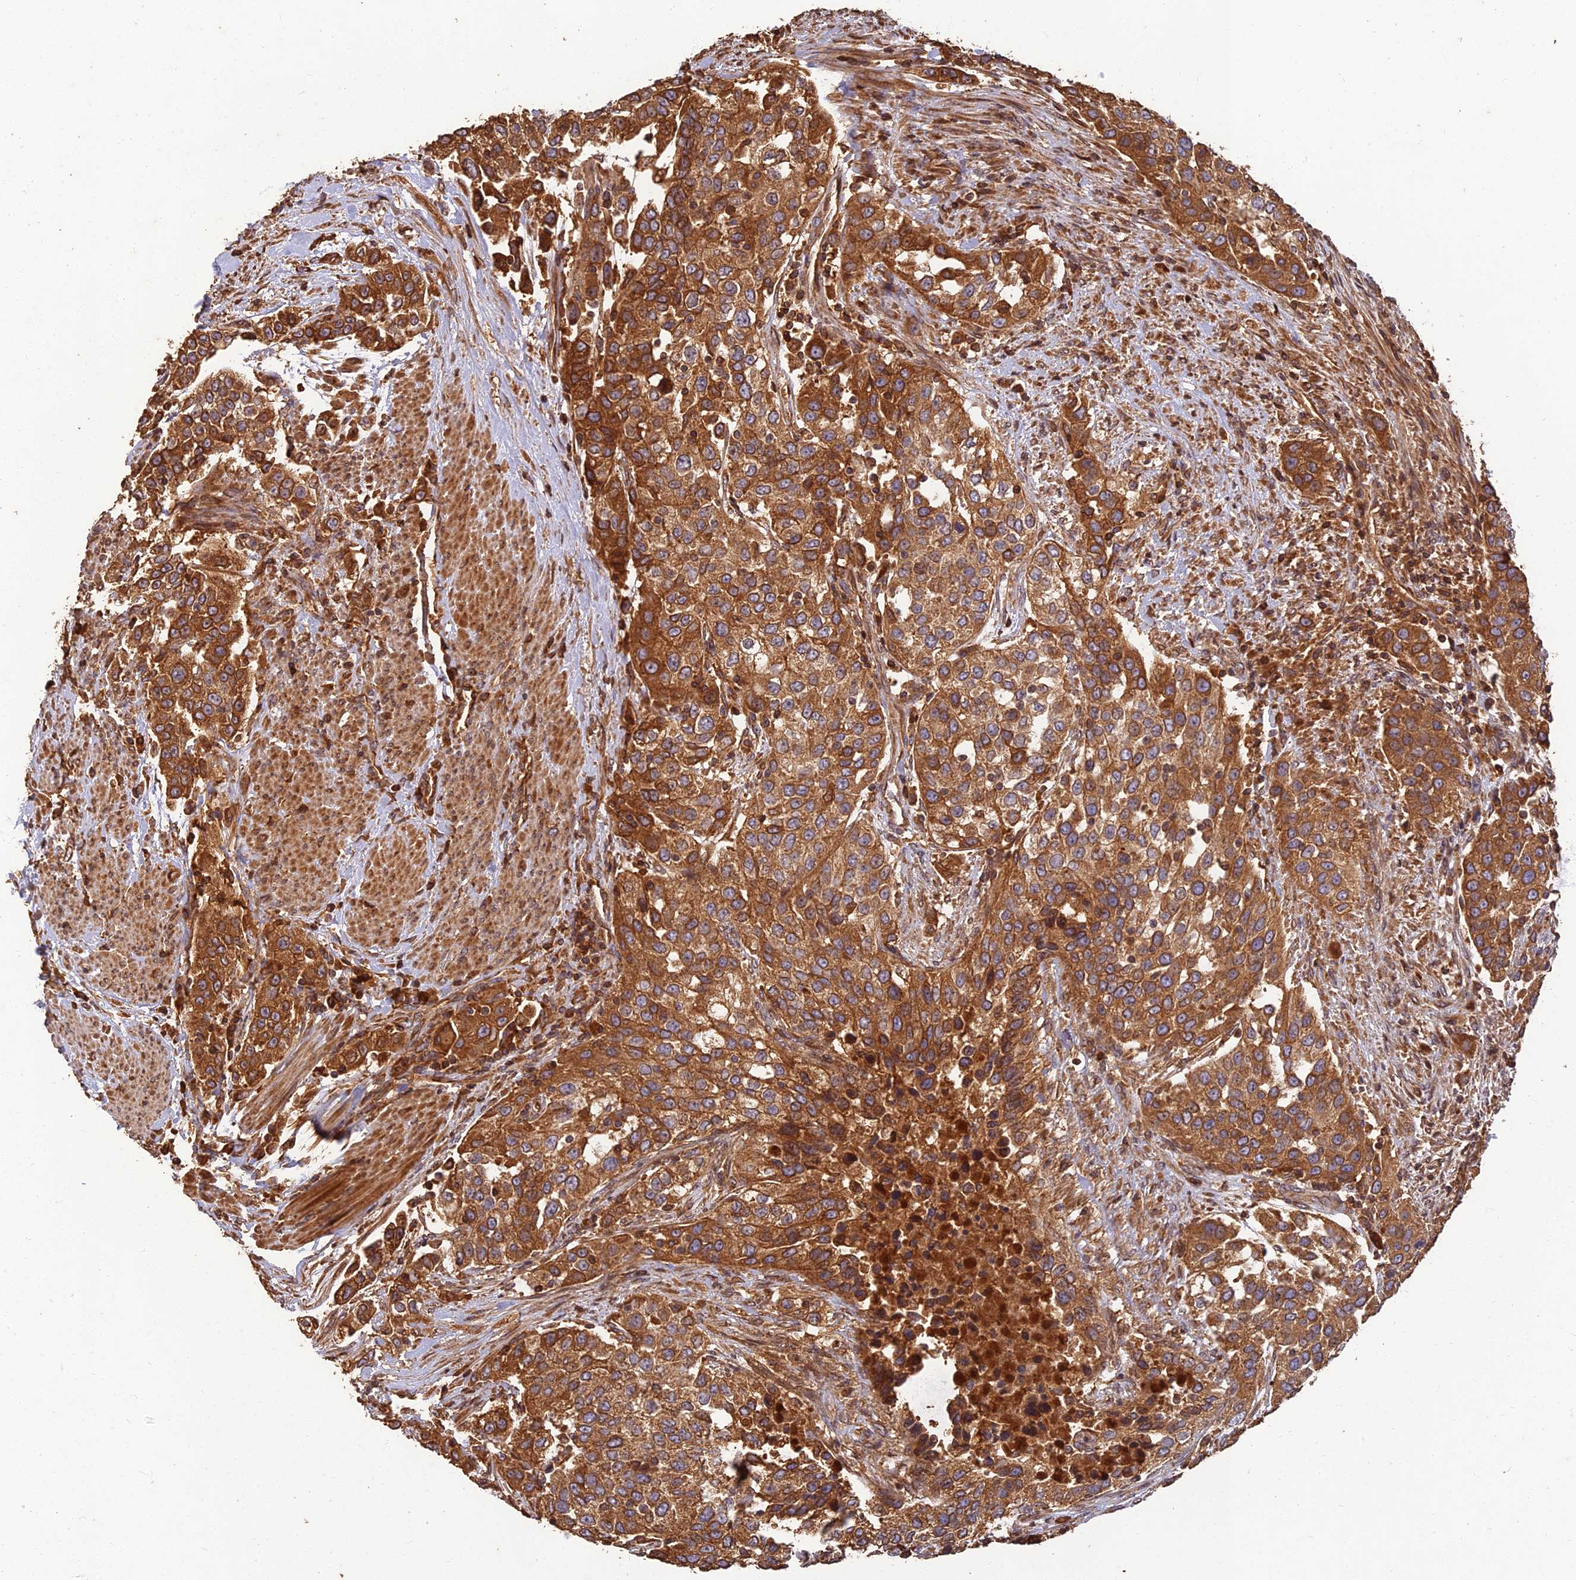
{"staining": {"intensity": "strong", "quantity": ">75%", "location": "cytoplasmic/membranous"}, "tissue": "urothelial cancer", "cell_type": "Tumor cells", "image_type": "cancer", "snomed": [{"axis": "morphology", "description": "Urothelial carcinoma, High grade"}, {"axis": "topography", "description": "Urinary bladder"}], "caption": "Tumor cells exhibit strong cytoplasmic/membranous expression in approximately >75% of cells in urothelial carcinoma (high-grade).", "gene": "CORO1C", "patient": {"sex": "female", "age": 80}}